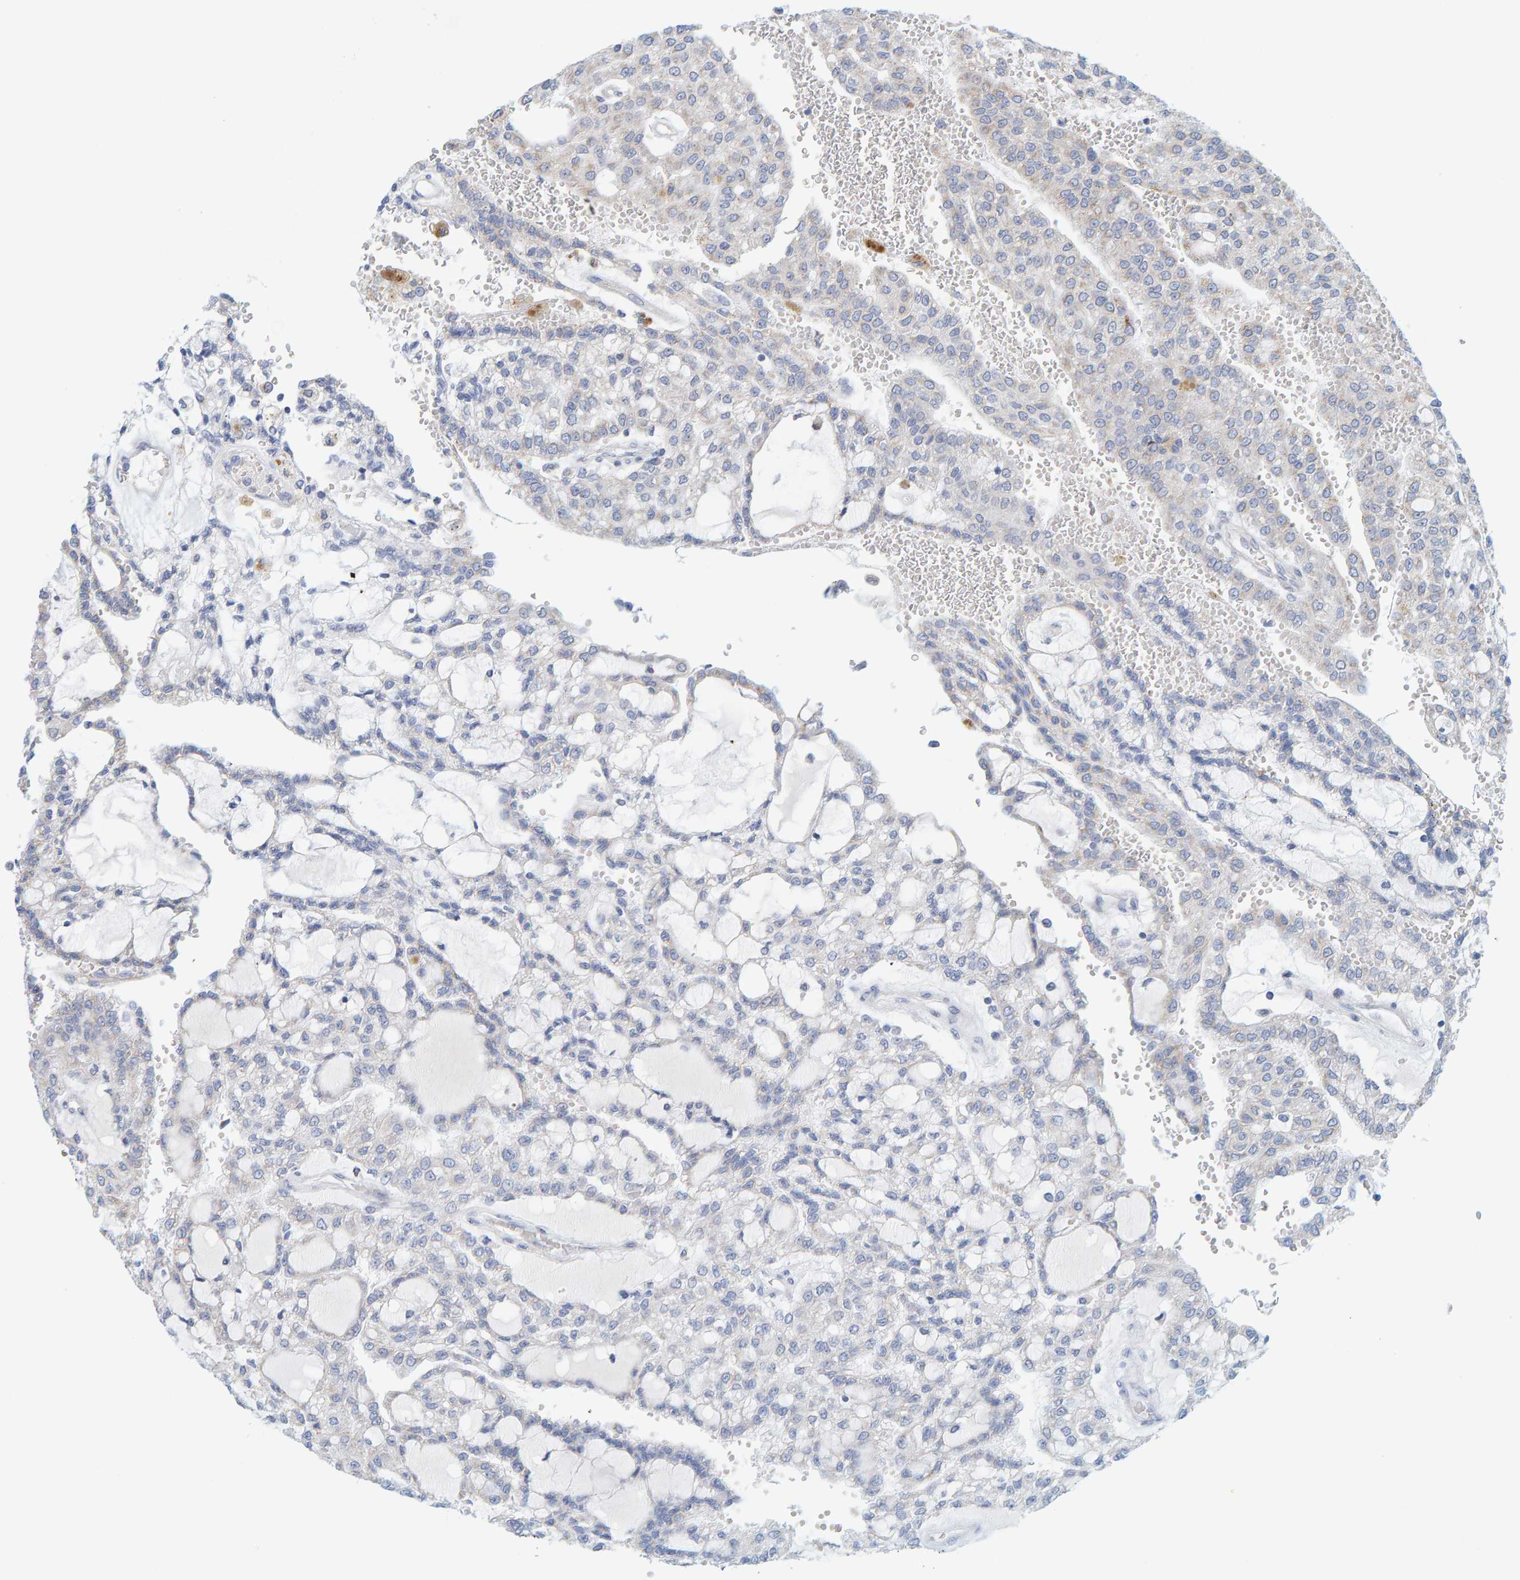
{"staining": {"intensity": "negative", "quantity": "none", "location": "none"}, "tissue": "renal cancer", "cell_type": "Tumor cells", "image_type": "cancer", "snomed": [{"axis": "morphology", "description": "Adenocarcinoma, NOS"}, {"axis": "topography", "description": "Kidney"}], "caption": "Renal cancer was stained to show a protein in brown. There is no significant expression in tumor cells.", "gene": "ZC3H3", "patient": {"sex": "male", "age": 63}}